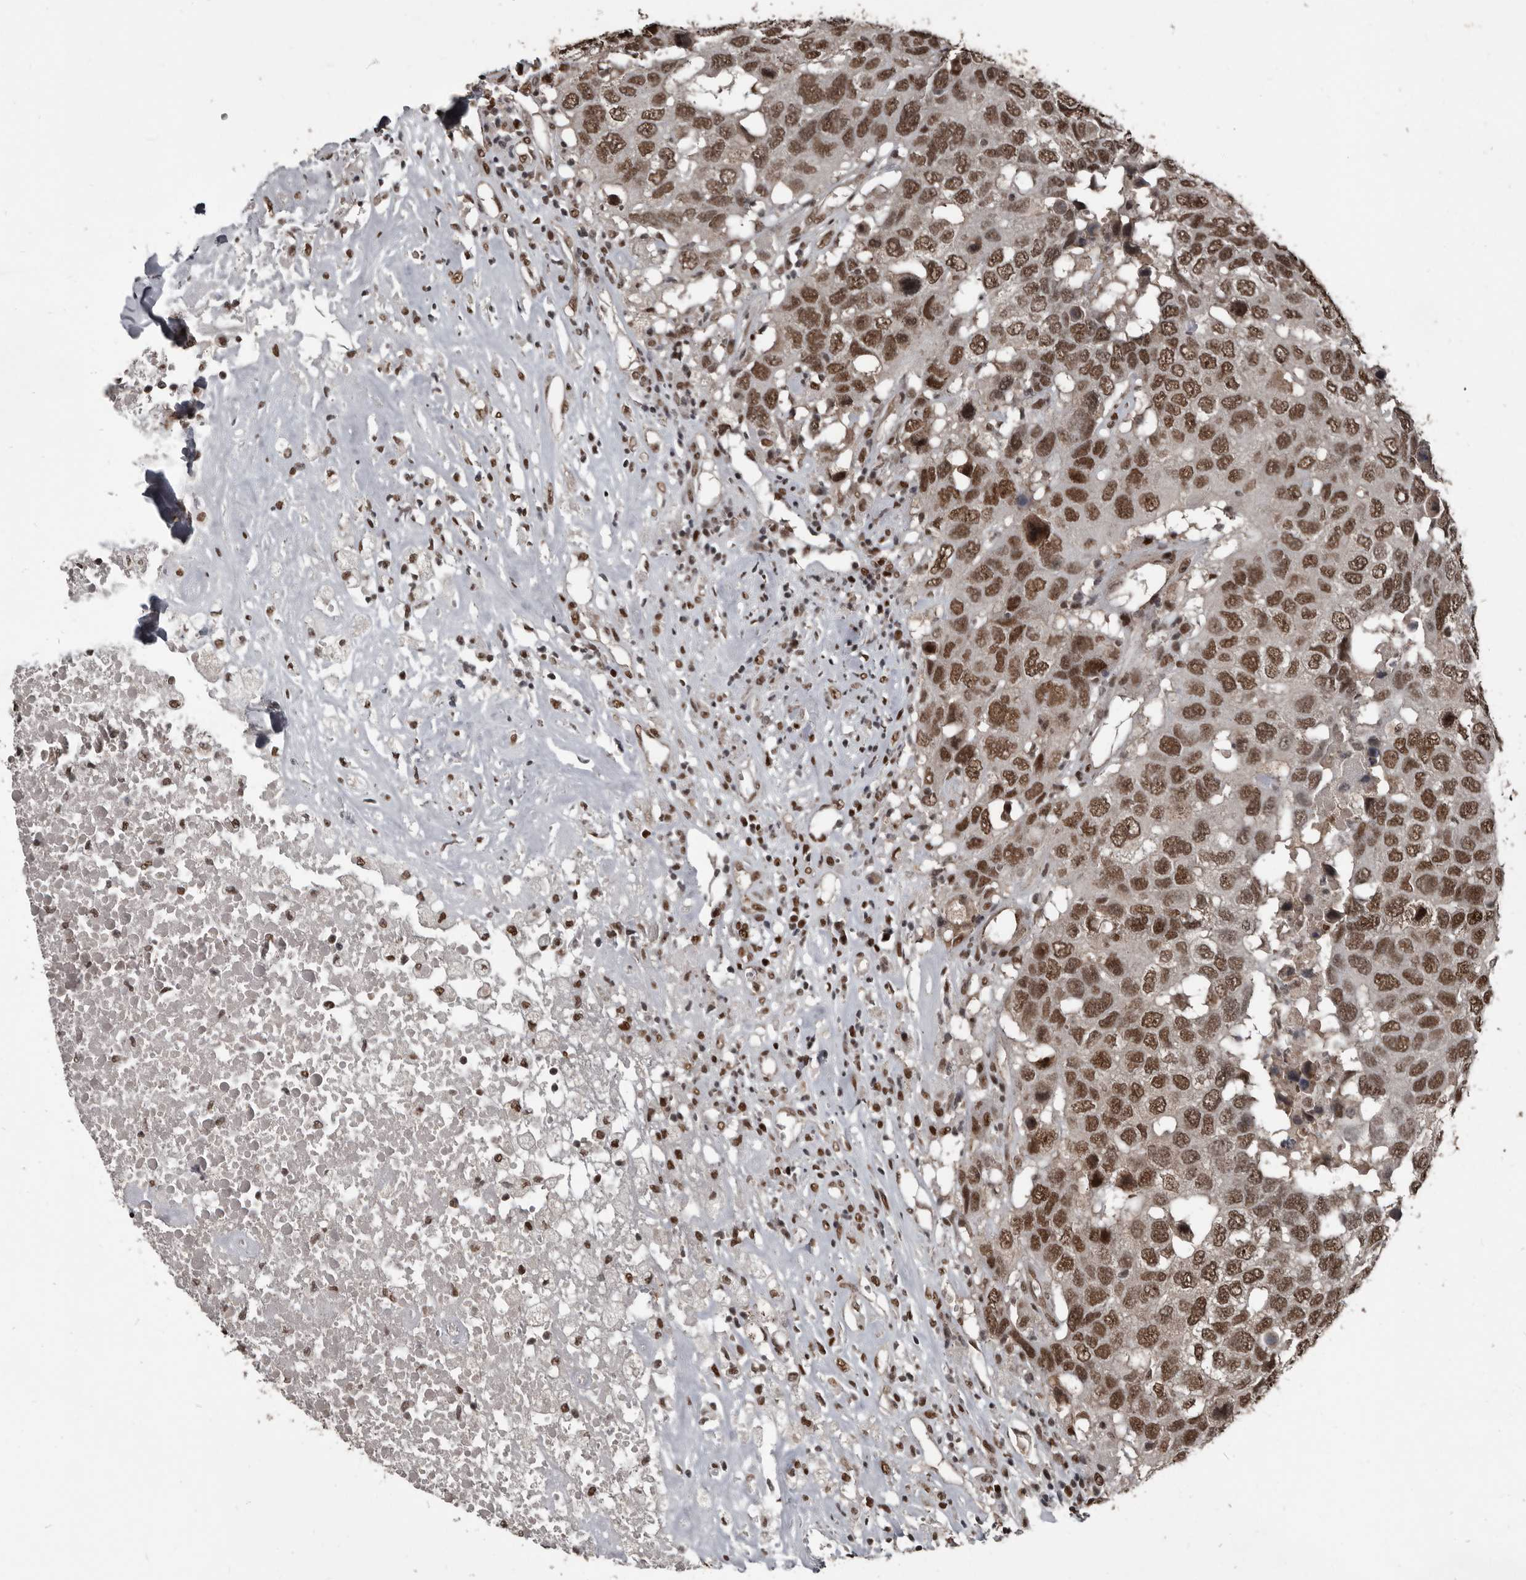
{"staining": {"intensity": "moderate", "quantity": ">75%", "location": "nuclear"}, "tissue": "head and neck cancer", "cell_type": "Tumor cells", "image_type": "cancer", "snomed": [{"axis": "morphology", "description": "Squamous cell carcinoma, NOS"}, {"axis": "topography", "description": "Head-Neck"}], "caption": "Human head and neck cancer (squamous cell carcinoma) stained with a brown dye demonstrates moderate nuclear positive expression in about >75% of tumor cells.", "gene": "CHD1L", "patient": {"sex": "male", "age": 66}}